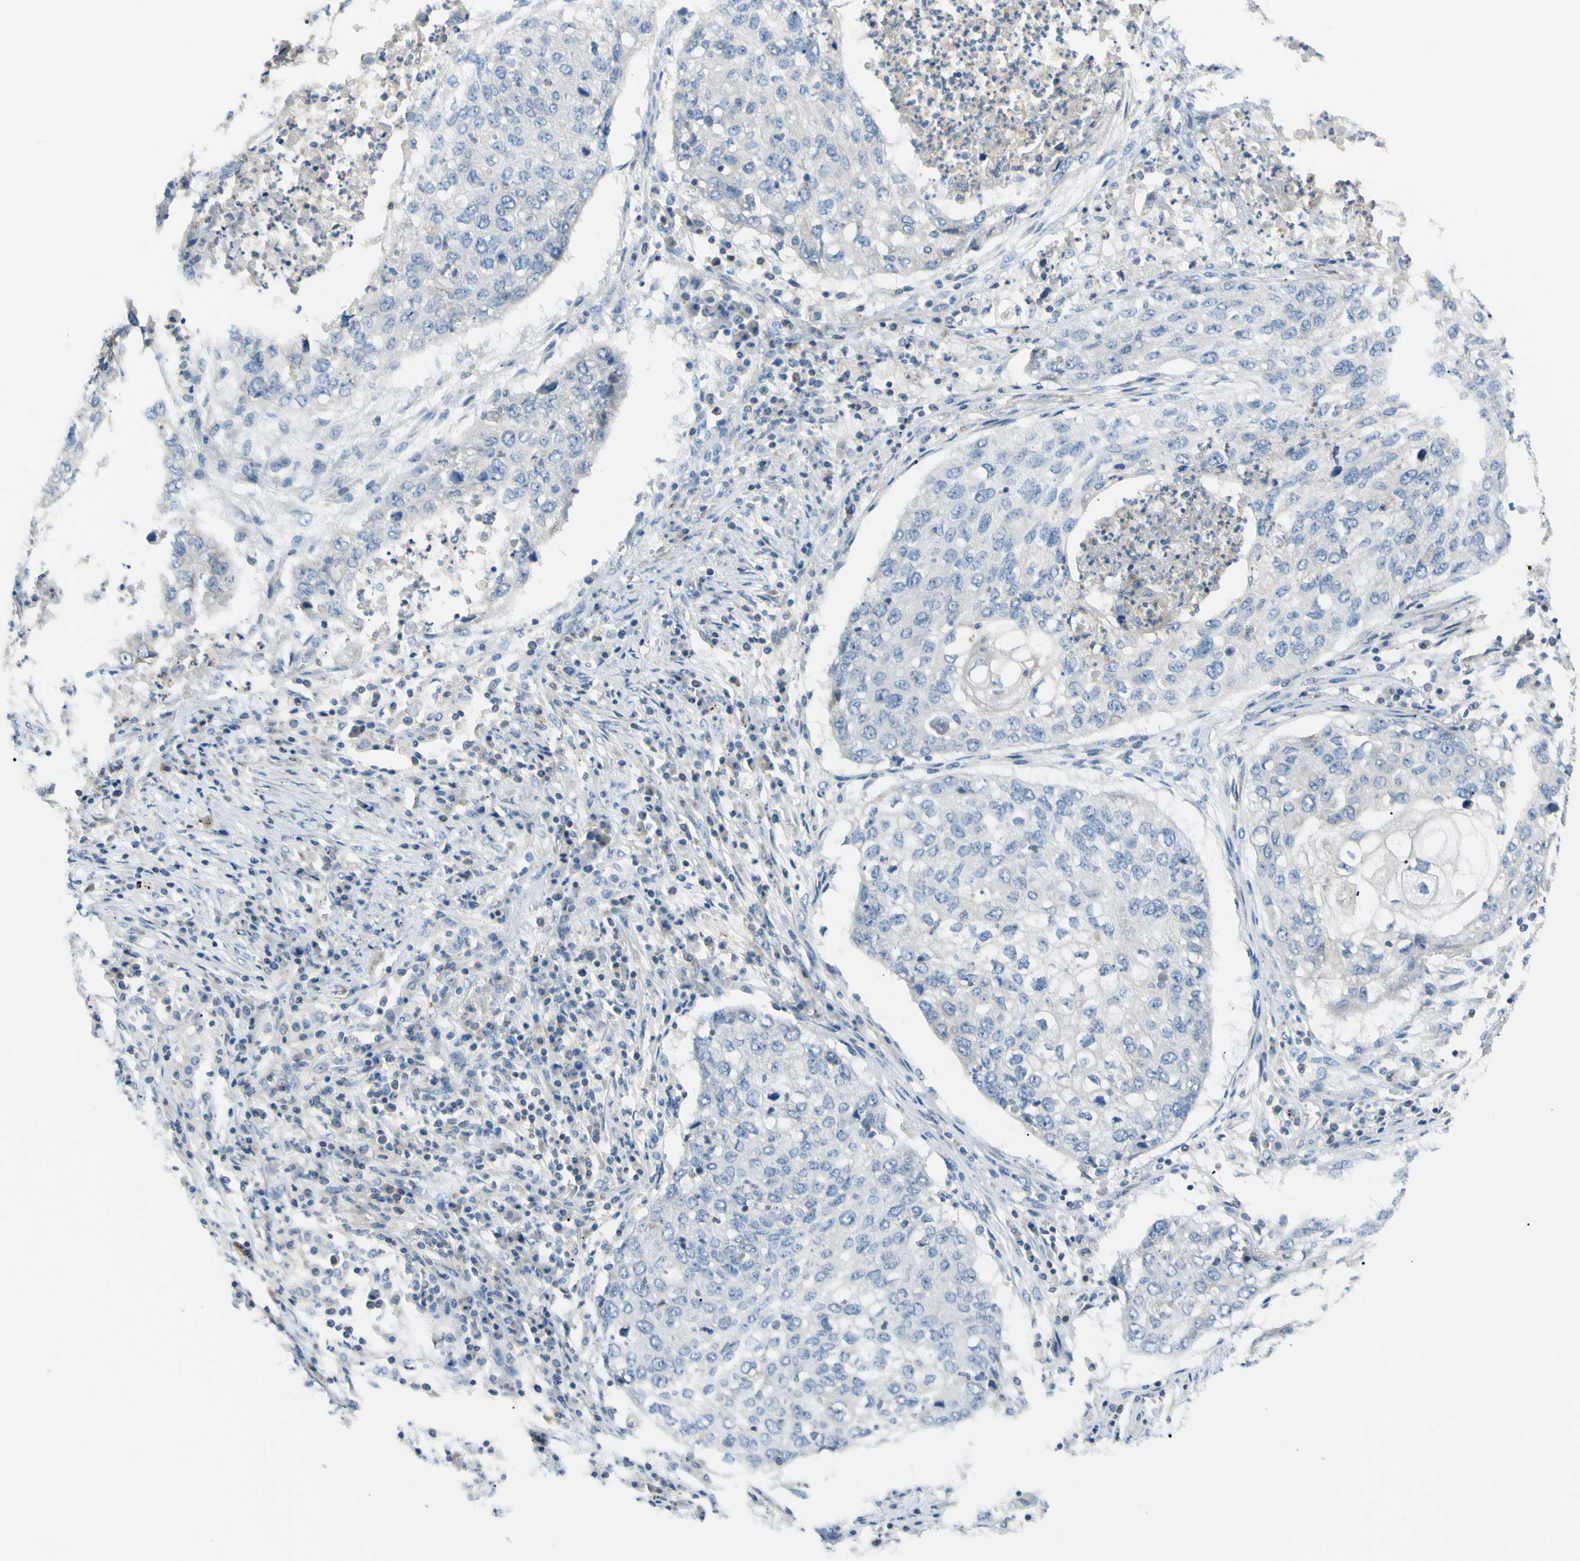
{"staining": {"intensity": "negative", "quantity": "none", "location": "none"}, "tissue": "lung cancer", "cell_type": "Tumor cells", "image_type": "cancer", "snomed": [{"axis": "morphology", "description": "Squamous cell carcinoma, NOS"}, {"axis": "topography", "description": "Lung"}], "caption": "Lung cancer was stained to show a protein in brown. There is no significant expression in tumor cells.", "gene": "PRRG2", "patient": {"sex": "female", "age": 63}}